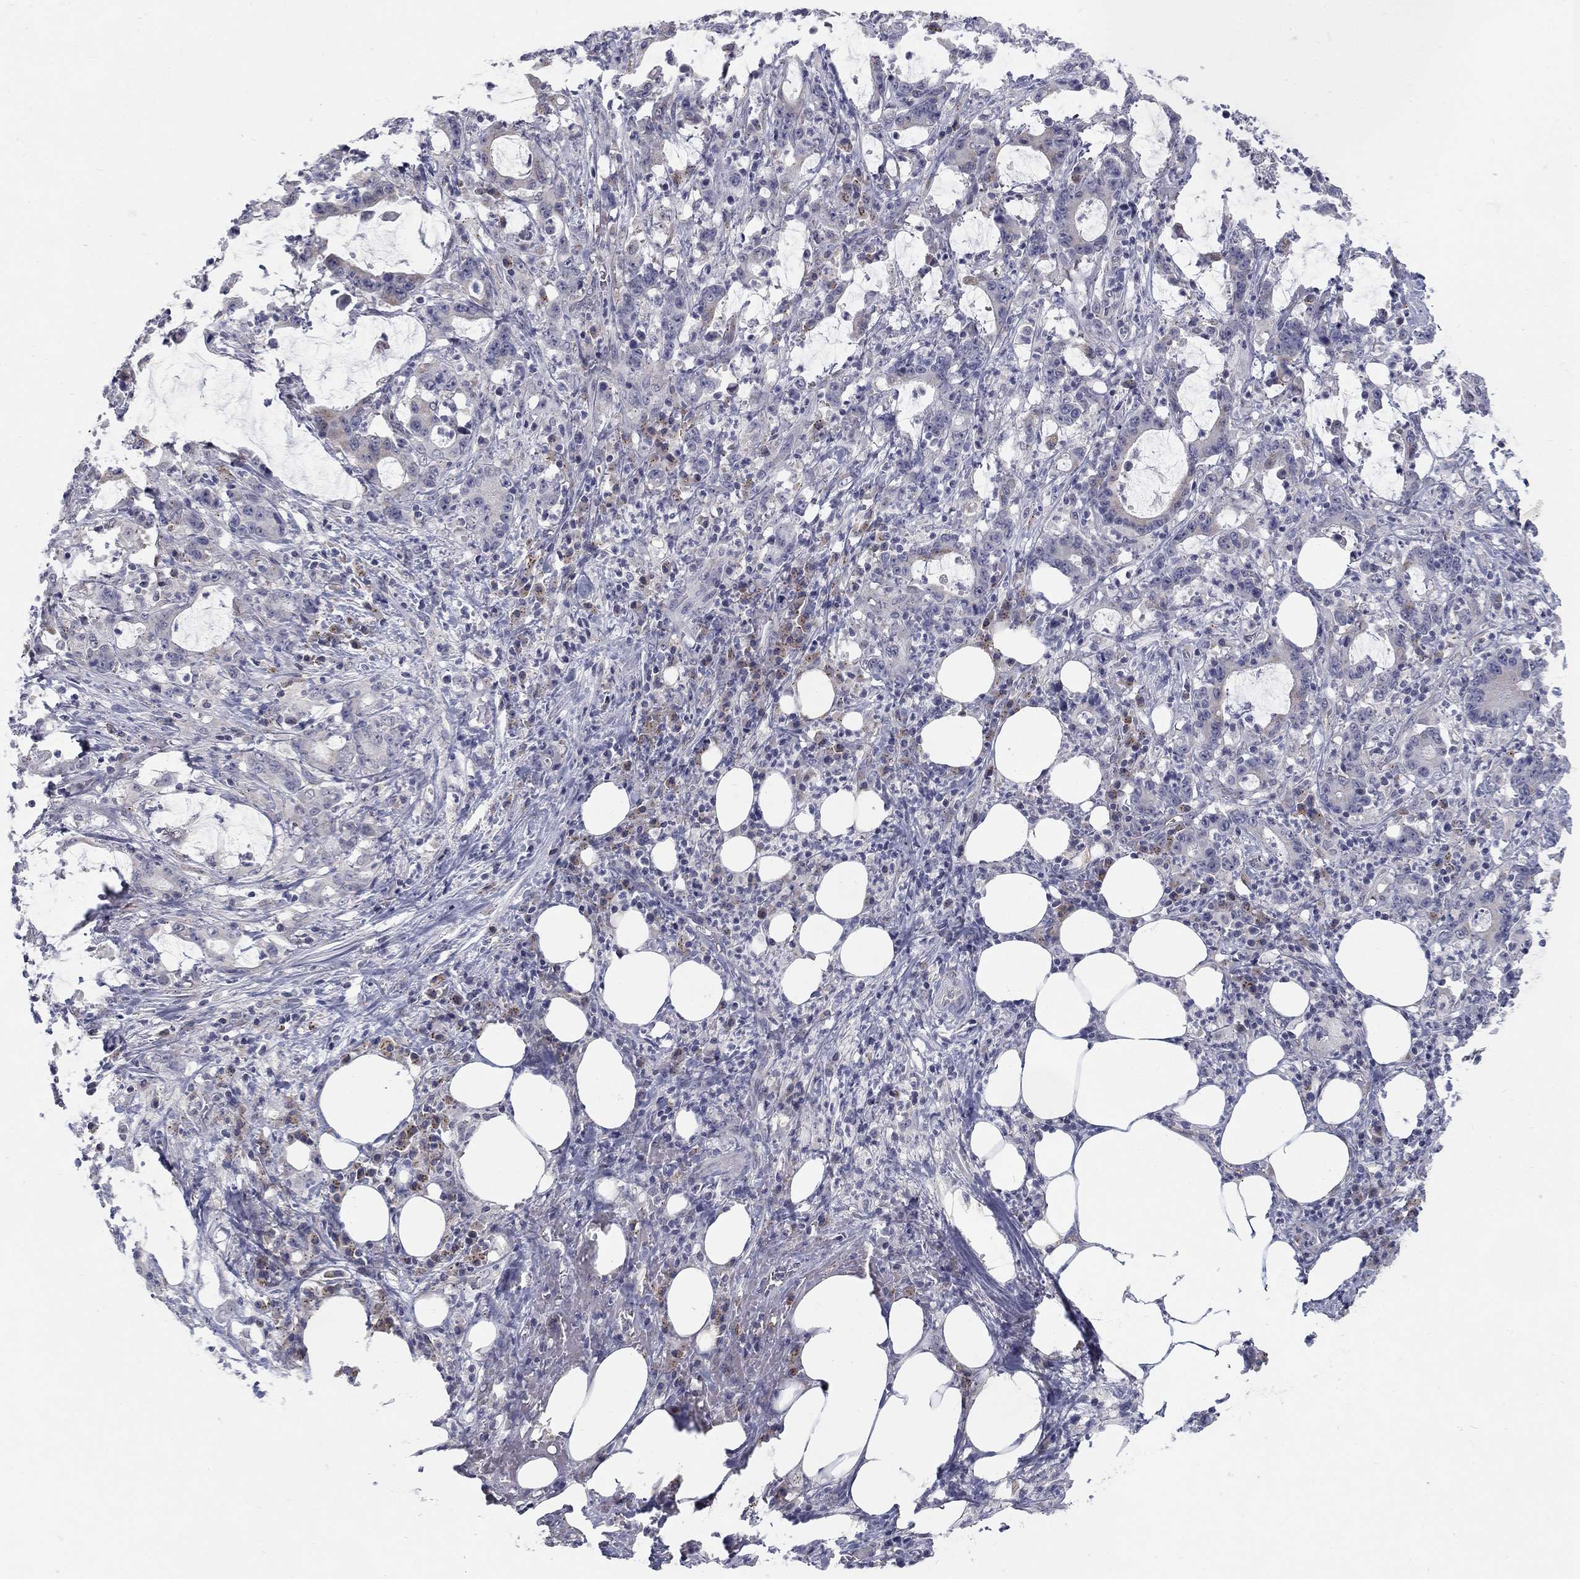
{"staining": {"intensity": "negative", "quantity": "none", "location": "none"}, "tissue": "stomach cancer", "cell_type": "Tumor cells", "image_type": "cancer", "snomed": [{"axis": "morphology", "description": "Adenocarcinoma, NOS"}, {"axis": "topography", "description": "Stomach, upper"}], "caption": "An immunohistochemistry photomicrograph of adenocarcinoma (stomach) is shown. There is no staining in tumor cells of adenocarcinoma (stomach).", "gene": "PANK3", "patient": {"sex": "male", "age": 68}}